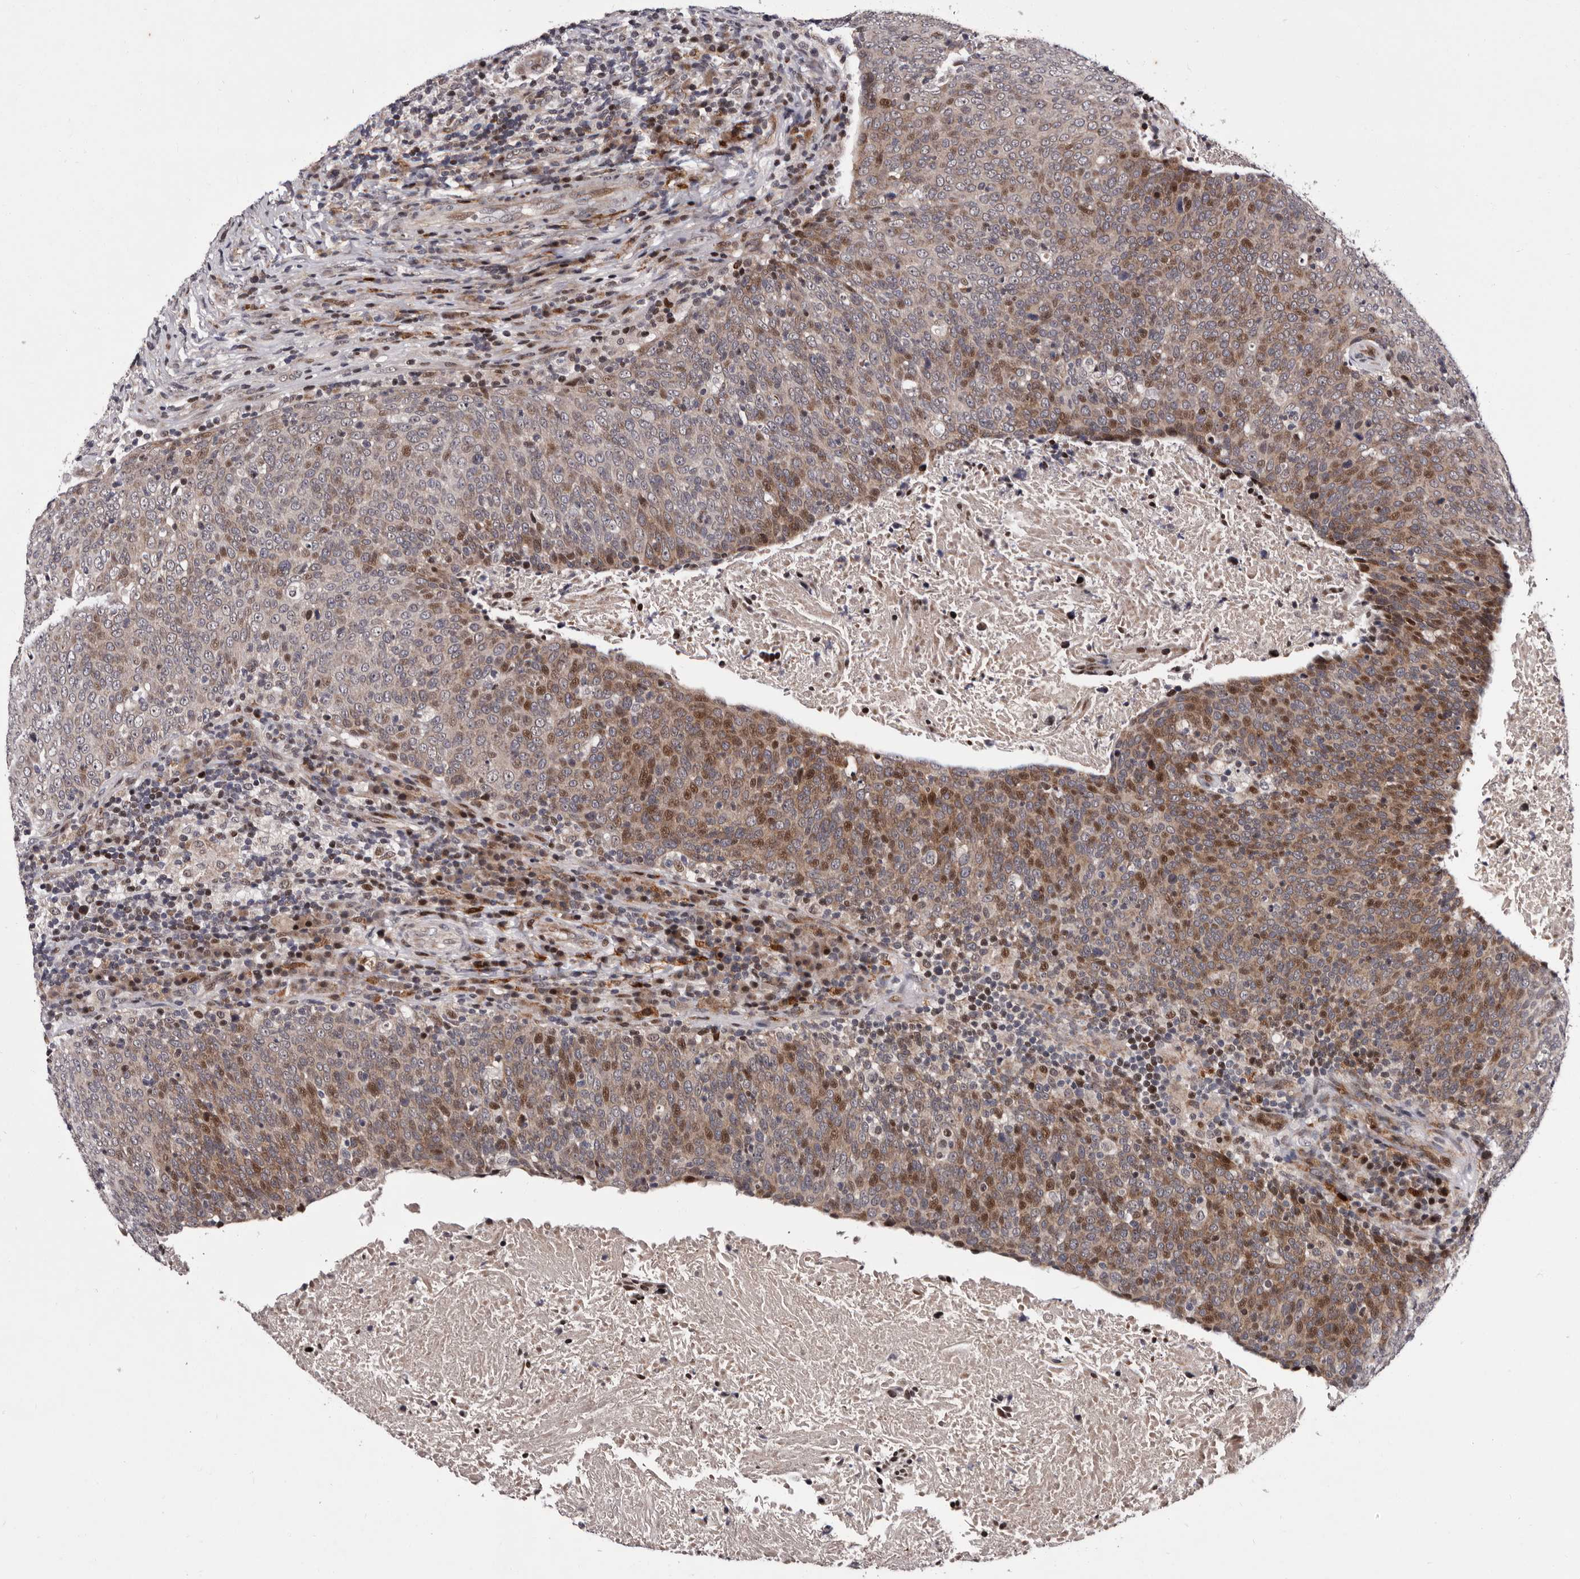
{"staining": {"intensity": "moderate", "quantity": "25%-75%", "location": "cytoplasmic/membranous,nuclear"}, "tissue": "head and neck cancer", "cell_type": "Tumor cells", "image_type": "cancer", "snomed": [{"axis": "morphology", "description": "Squamous cell carcinoma, NOS"}, {"axis": "morphology", "description": "Squamous cell carcinoma, metastatic, NOS"}, {"axis": "topography", "description": "Lymph node"}, {"axis": "topography", "description": "Head-Neck"}], "caption": "Metastatic squamous cell carcinoma (head and neck) stained for a protein (brown) displays moderate cytoplasmic/membranous and nuclear positive staining in about 25%-75% of tumor cells.", "gene": "TNKS", "patient": {"sex": "male", "age": 62}}